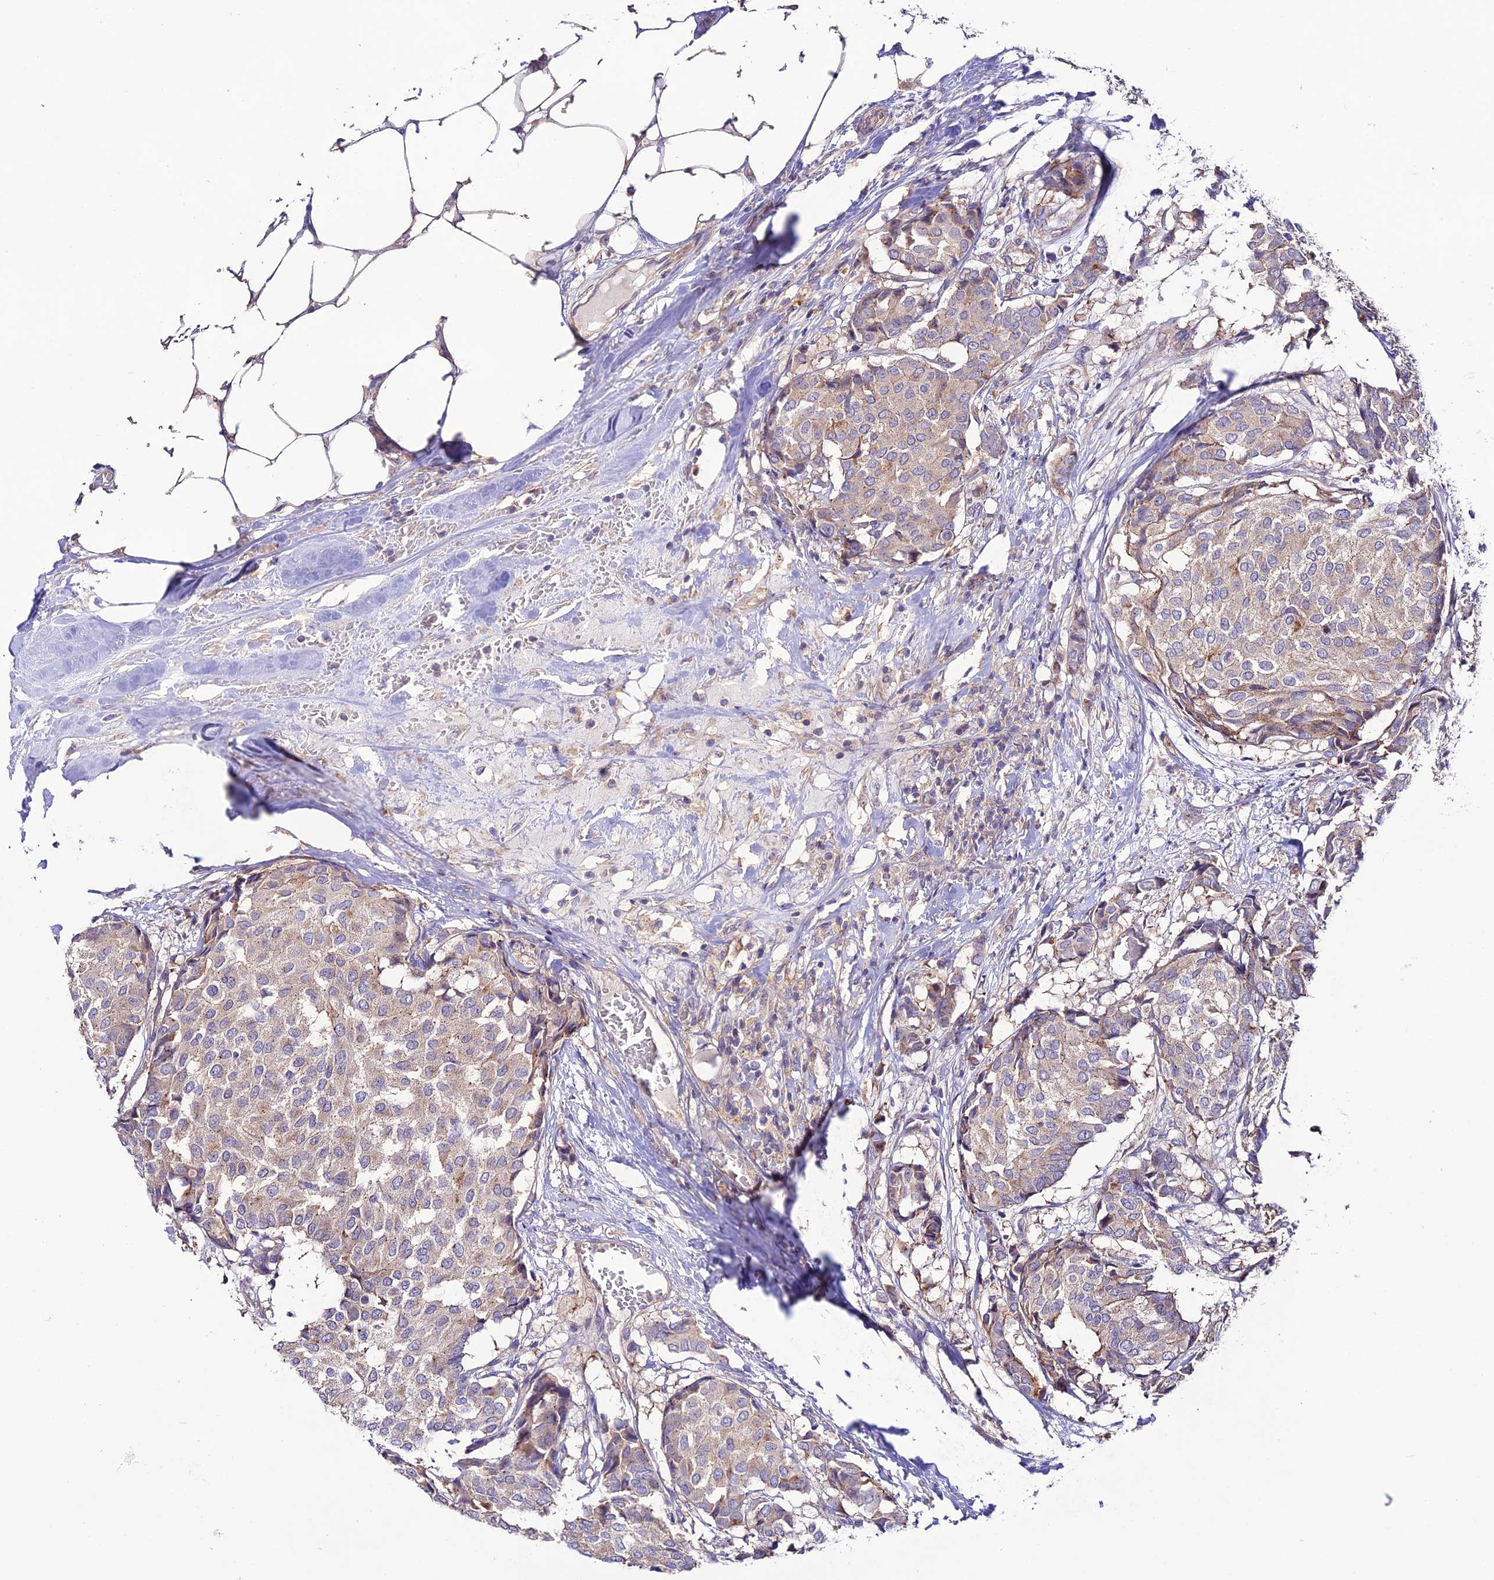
{"staining": {"intensity": "weak", "quantity": "25%-75%", "location": "cytoplasmic/membranous"}, "tissue": "breast cancer", "cell_type": "Tumor cells", "image_type": "cancer", "snomed": [{"axis": "morphology", "description": "Duct carcinoma"}, {"axis": "topography", "description": "Breast"}], "caption": "Immunohistochemical staining of intraductal carcinoma (breast) shows low levels of weak cytoplasmic/membranous protein staining in about 25%-75% of tumor cells. The protein is stained brown, and the nuclei are stained in blue (DAB IHC with brightfield microscopy, high magnification).", "gene": "BRME1", "patient": {"sex": "female", "age": 75}}